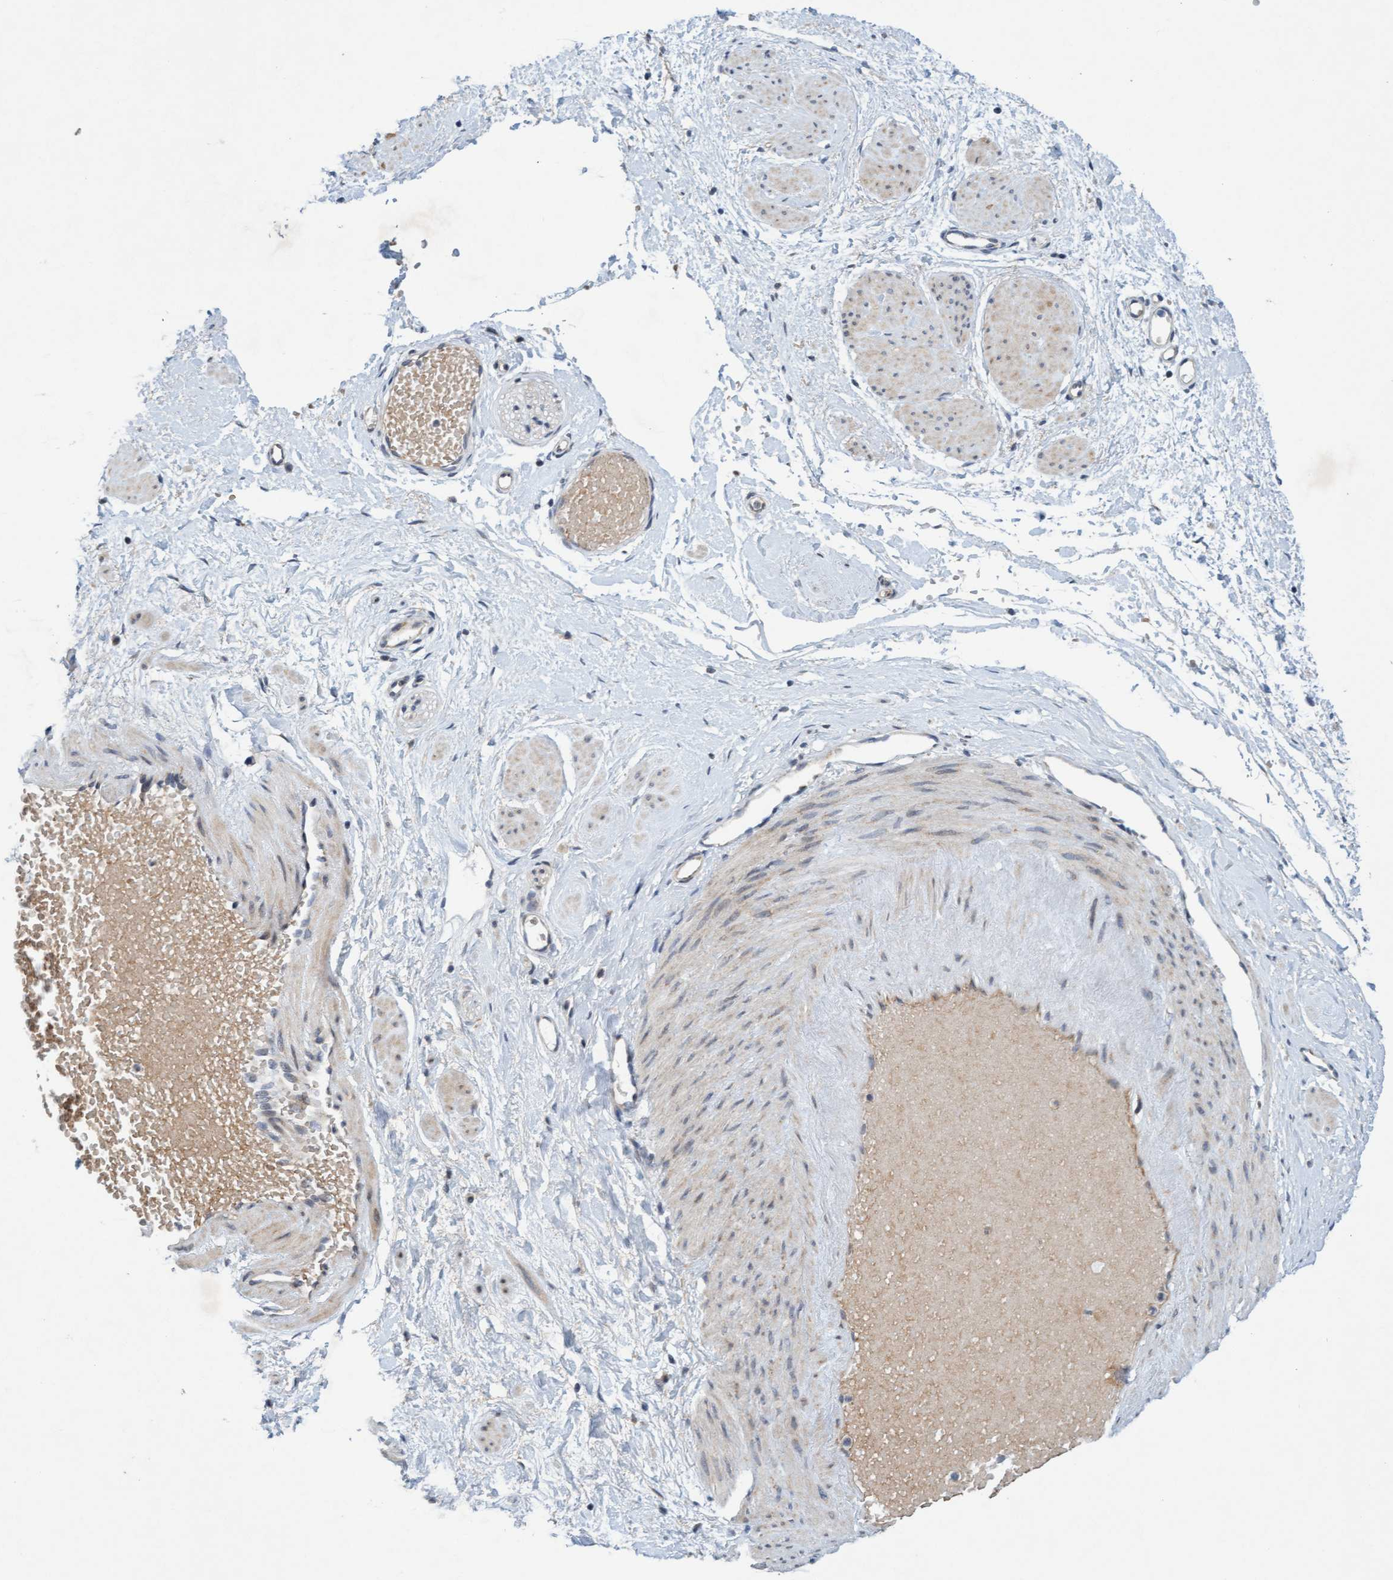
{"staining": {"intensity": "weak", "quantity": "<25%", "location": "cytoplasmic/membranous"}, "tissue": "adipose tissue", "cell_type": "Adipocytes", "image_type": "normal", "snomed": [{"axis": "morphology", "description": "Normal tissue, NOS"}, {"axis": "topography", "description": "Soft tissue"}], "caption": "Adipose tissue stained for a protein using IHC reveals no positivity adipocytes.", "gene": "DDHD2", "patient": {"sex": "male", "age": 72}}